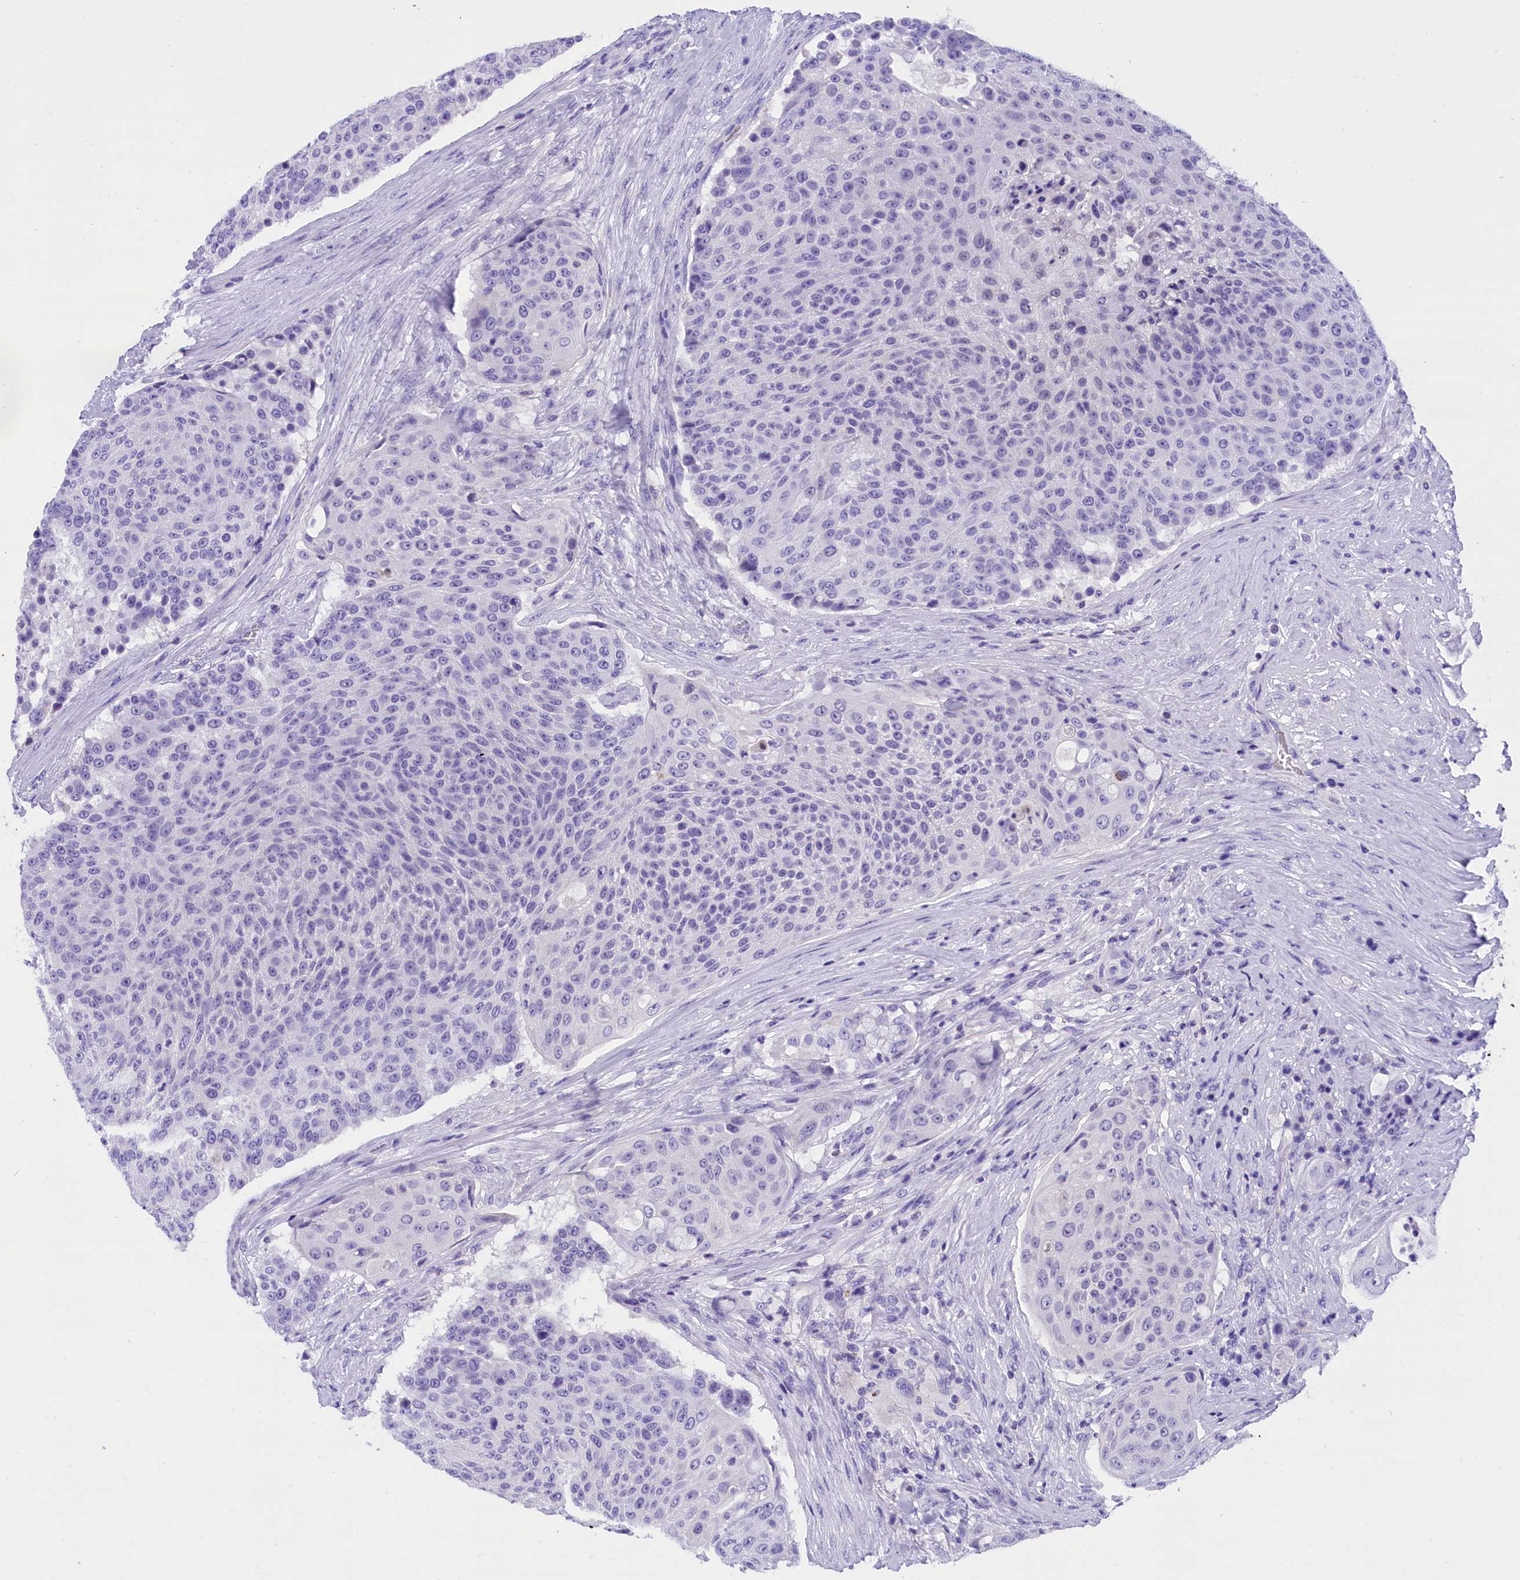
{"staining": {"intensity": "negative", "quantity": "none", "location": "none"}, "tissue": "urothelial cancer", "cell_type": "Tumor cells", "image_type": "cancer", "snomed": [{"axis": "morphology", "description": "Urothelial carcinoma, High grade"}, {"axis": "topography", "description": "Urinary bladder"}], "caption": "There is no significant expression in tumor cells of urothelial cancer. Brightfield microscopy of IHC stained with DAB (3,3'-diaminobenzidine) (brown) and hematoxylin (blue), captured at high magnification.", "gene": "ABAT", "patient": {"sex": "female", "age": 63}}